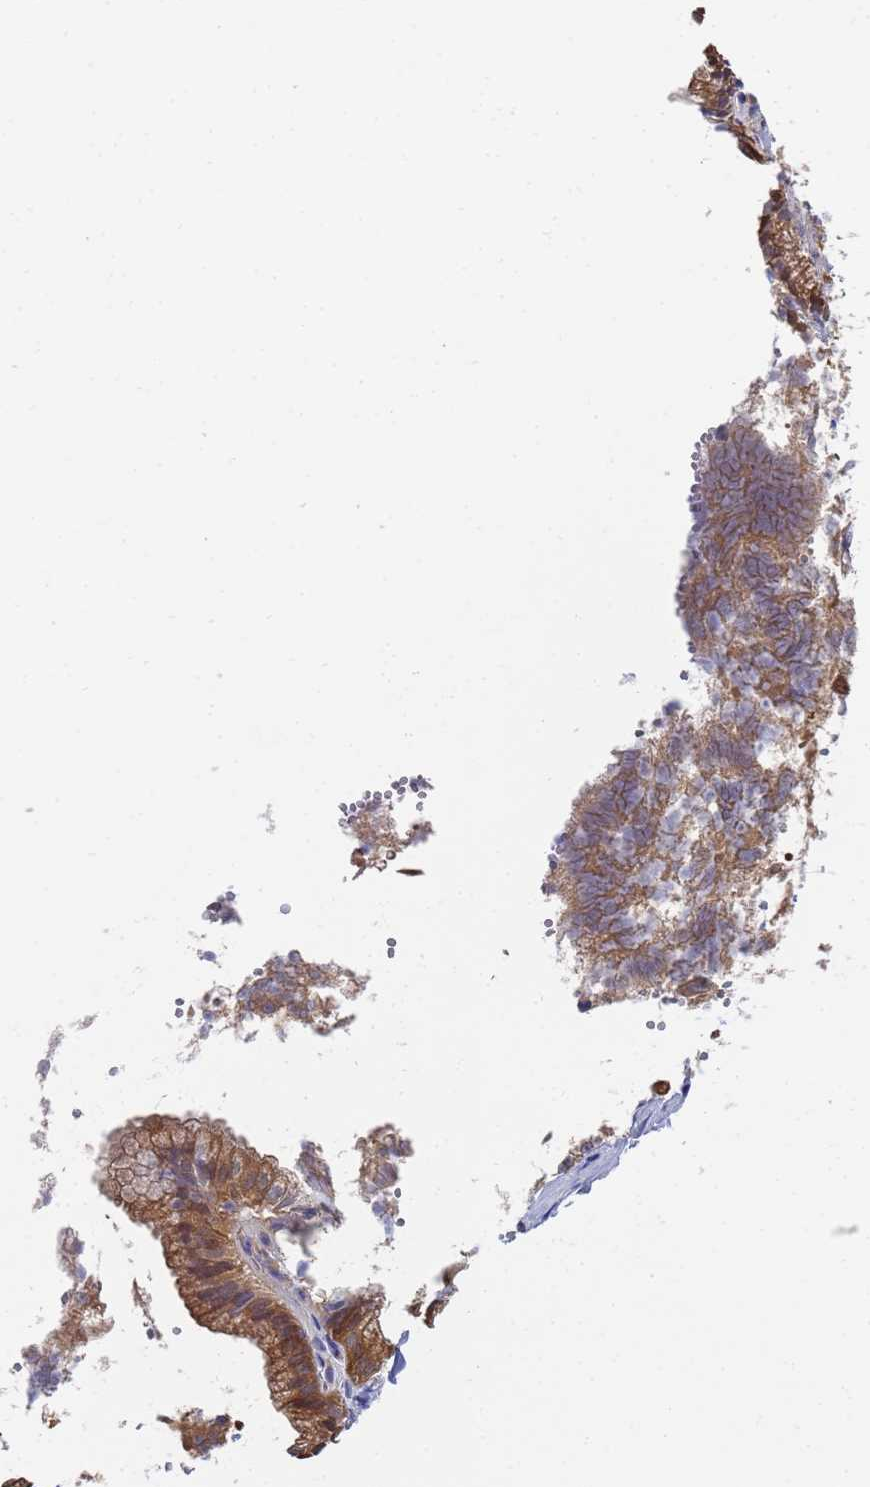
{"staining": {"intensity": "weak", "quantity": "25%-75%", "location": "cytoplasmic/membranous"}, "tissue": "adipose tissue", "cell_type": "Adipocytes", "image_type": "normal", "snomed": [{"axis": "morphology", "description": "Normal tissue, NOS"}, {"axis": "topography", "description": "Gallbladder"}, {"axis": "topography", "description": "Peripheral nerve tissue"}], "caption": "This is a photomicrograph of IHC staining of normal adipose tissue, which shows weak positivity in the cytoplasmic/membranous of adipocytes.", "gene": "GCHFR", "patient": {"sex": "male", "age": 38}}